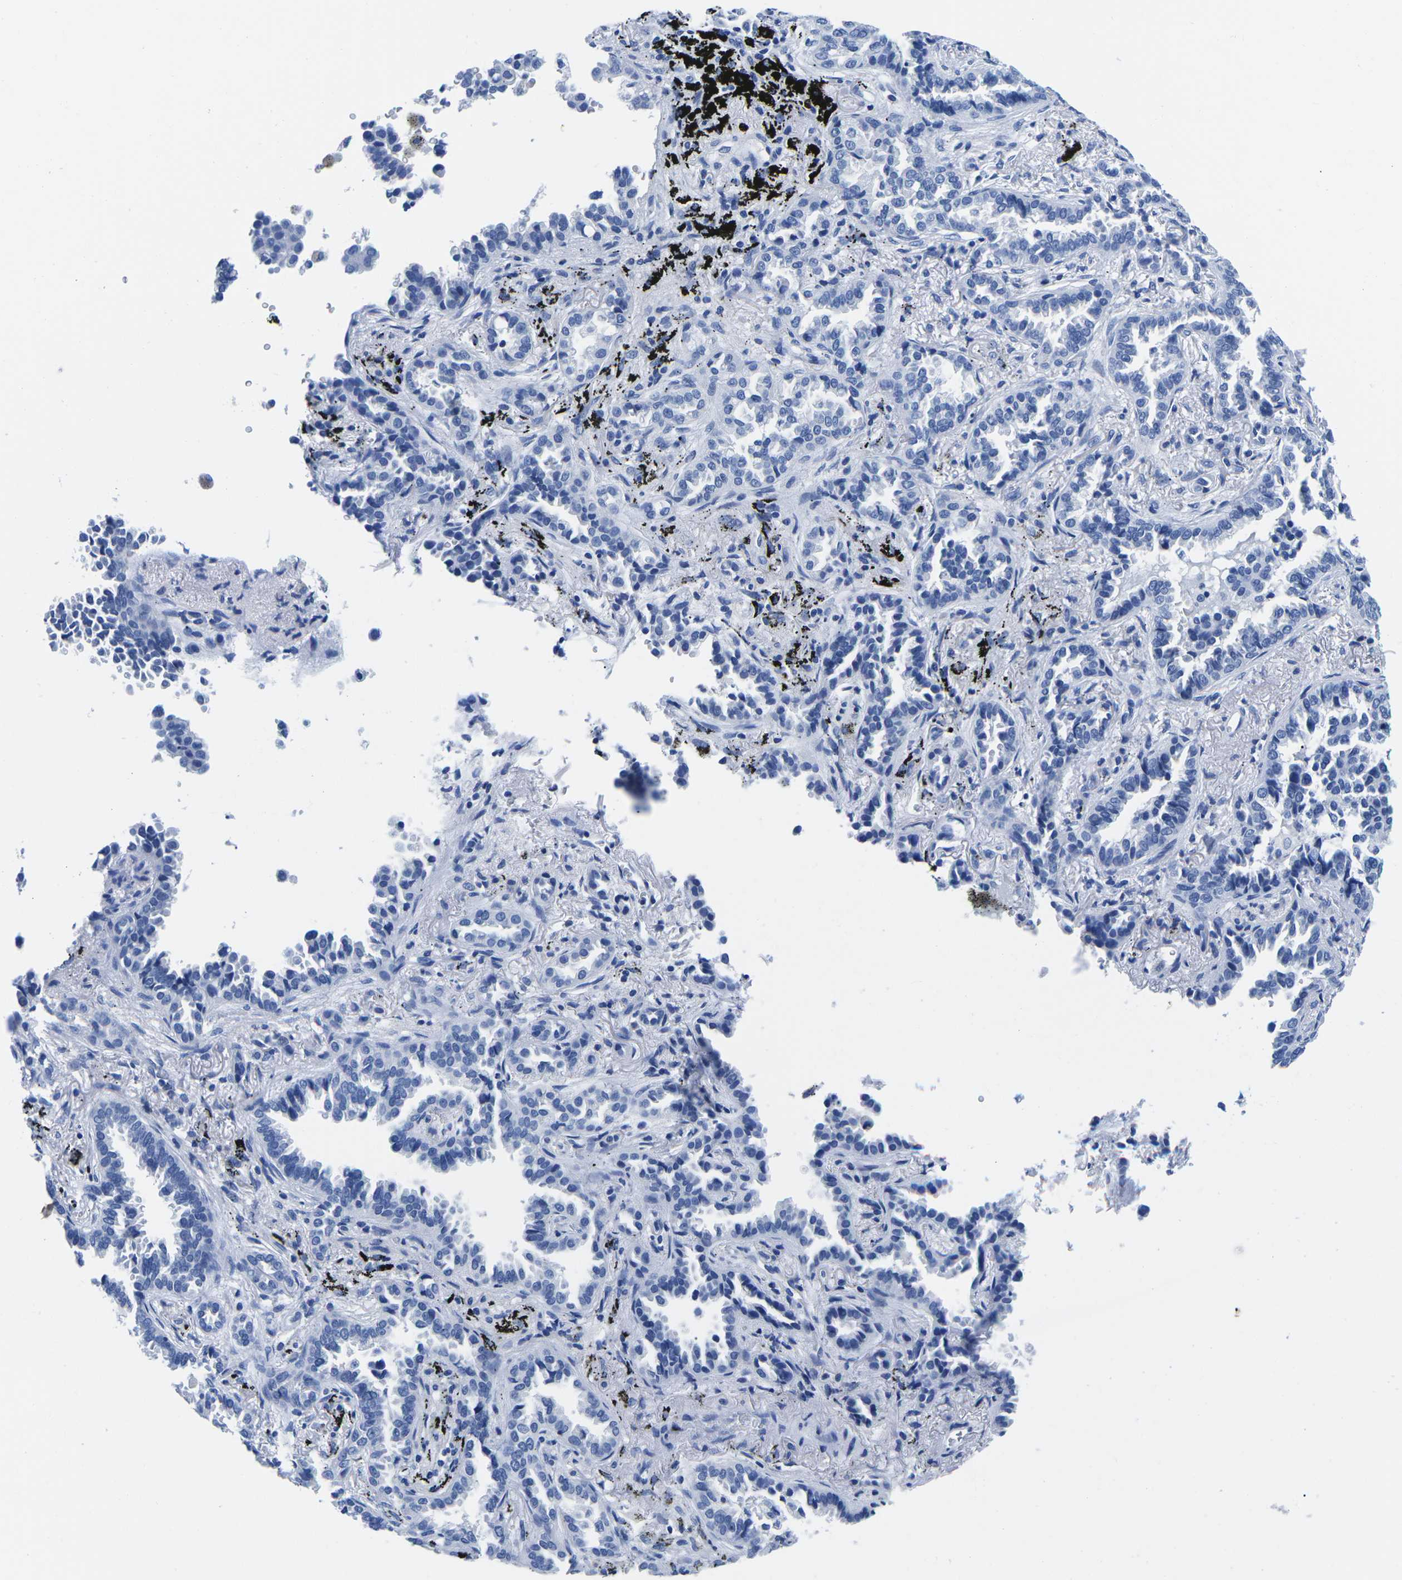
{"staining": {"intensity": "negative", "quantity": "none", "location": "none"}, "tissue": "lung cancer", "cell_type": "Tumor cells", "image_type": "cancer", "snomed": [{"axis": "morphology", "description": "Normal tissue, NOS"}, {"axis": "morphology", "description": "Adenocarcinoma, NOS"}, {"axis": "topography", "description": "Lung"}], "caption": "This is an immunohistochemistry (IHC) photomicrograph of adenocarcinoma (lung). There is no staining in tumor cells.", "gene": "CYP1A2", "patient": {"sex": "male", "age": 59}}